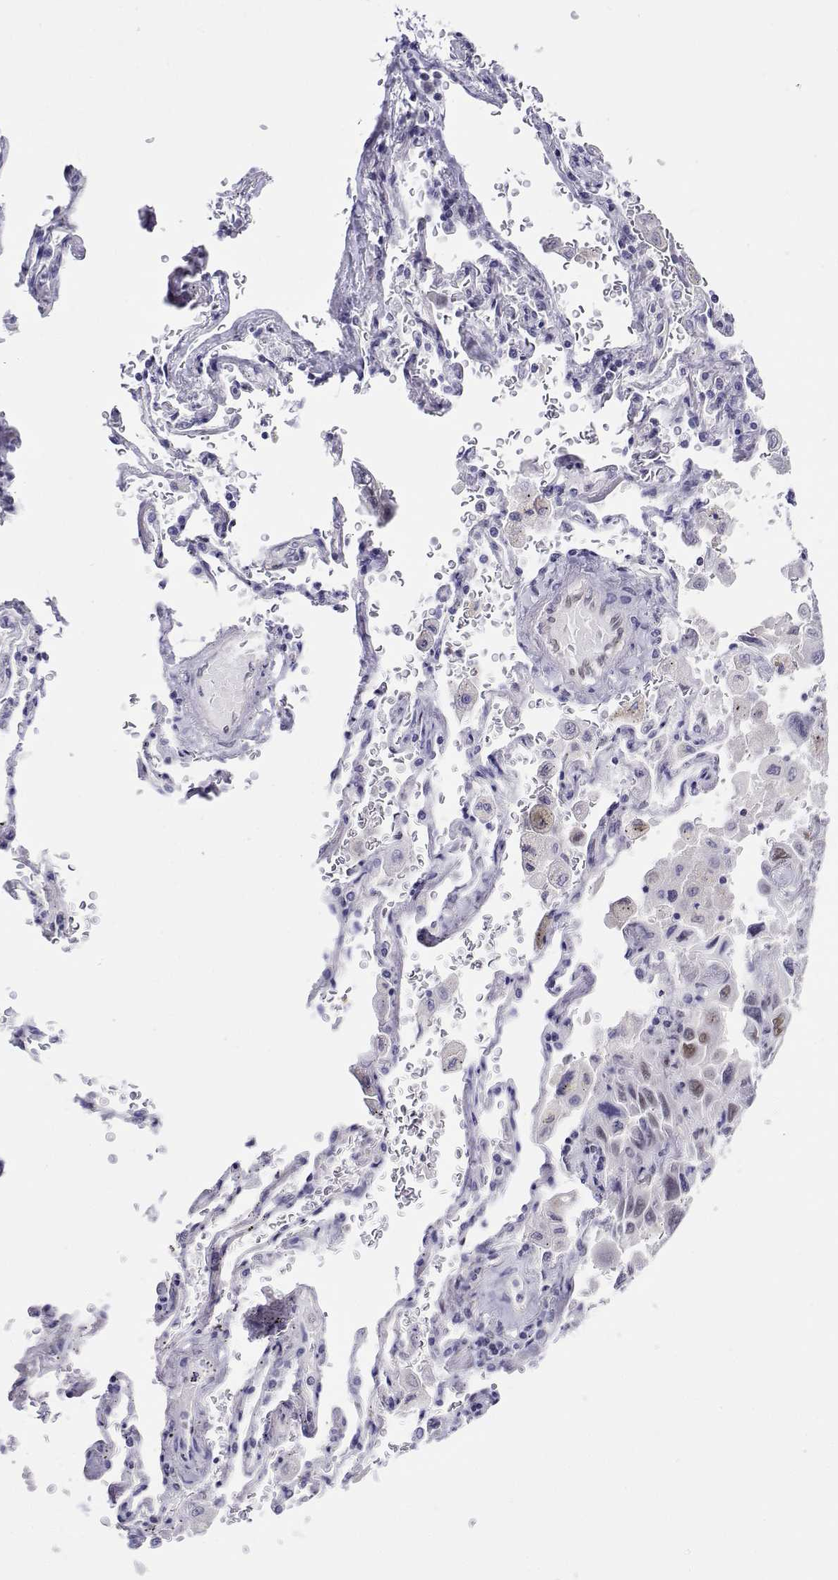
{"staining": {"intensity": "moderate", "quantity": "<25%", "location": "nuclear"}, "tissue": "lung cancer", "cell_type": "Tumor cells", "image_type": "cancer", "snomed": [{"axis": "morphology", "description": "Adenocarcinoma, NOS"}, {"axis": "topography", "description": "Lung"}], "caption": "A low amount of moderate nuclear expression is appreciated in approximately <25% of tumor cells in lung cancer (adenocarcinoma) tissue. (DAB (3,3'-diaminobenzidine) IHC, brown staining for protein, blue staining for nuclei).", "gene": "ERF", "patient": {"sex": "male", "age": 64}}